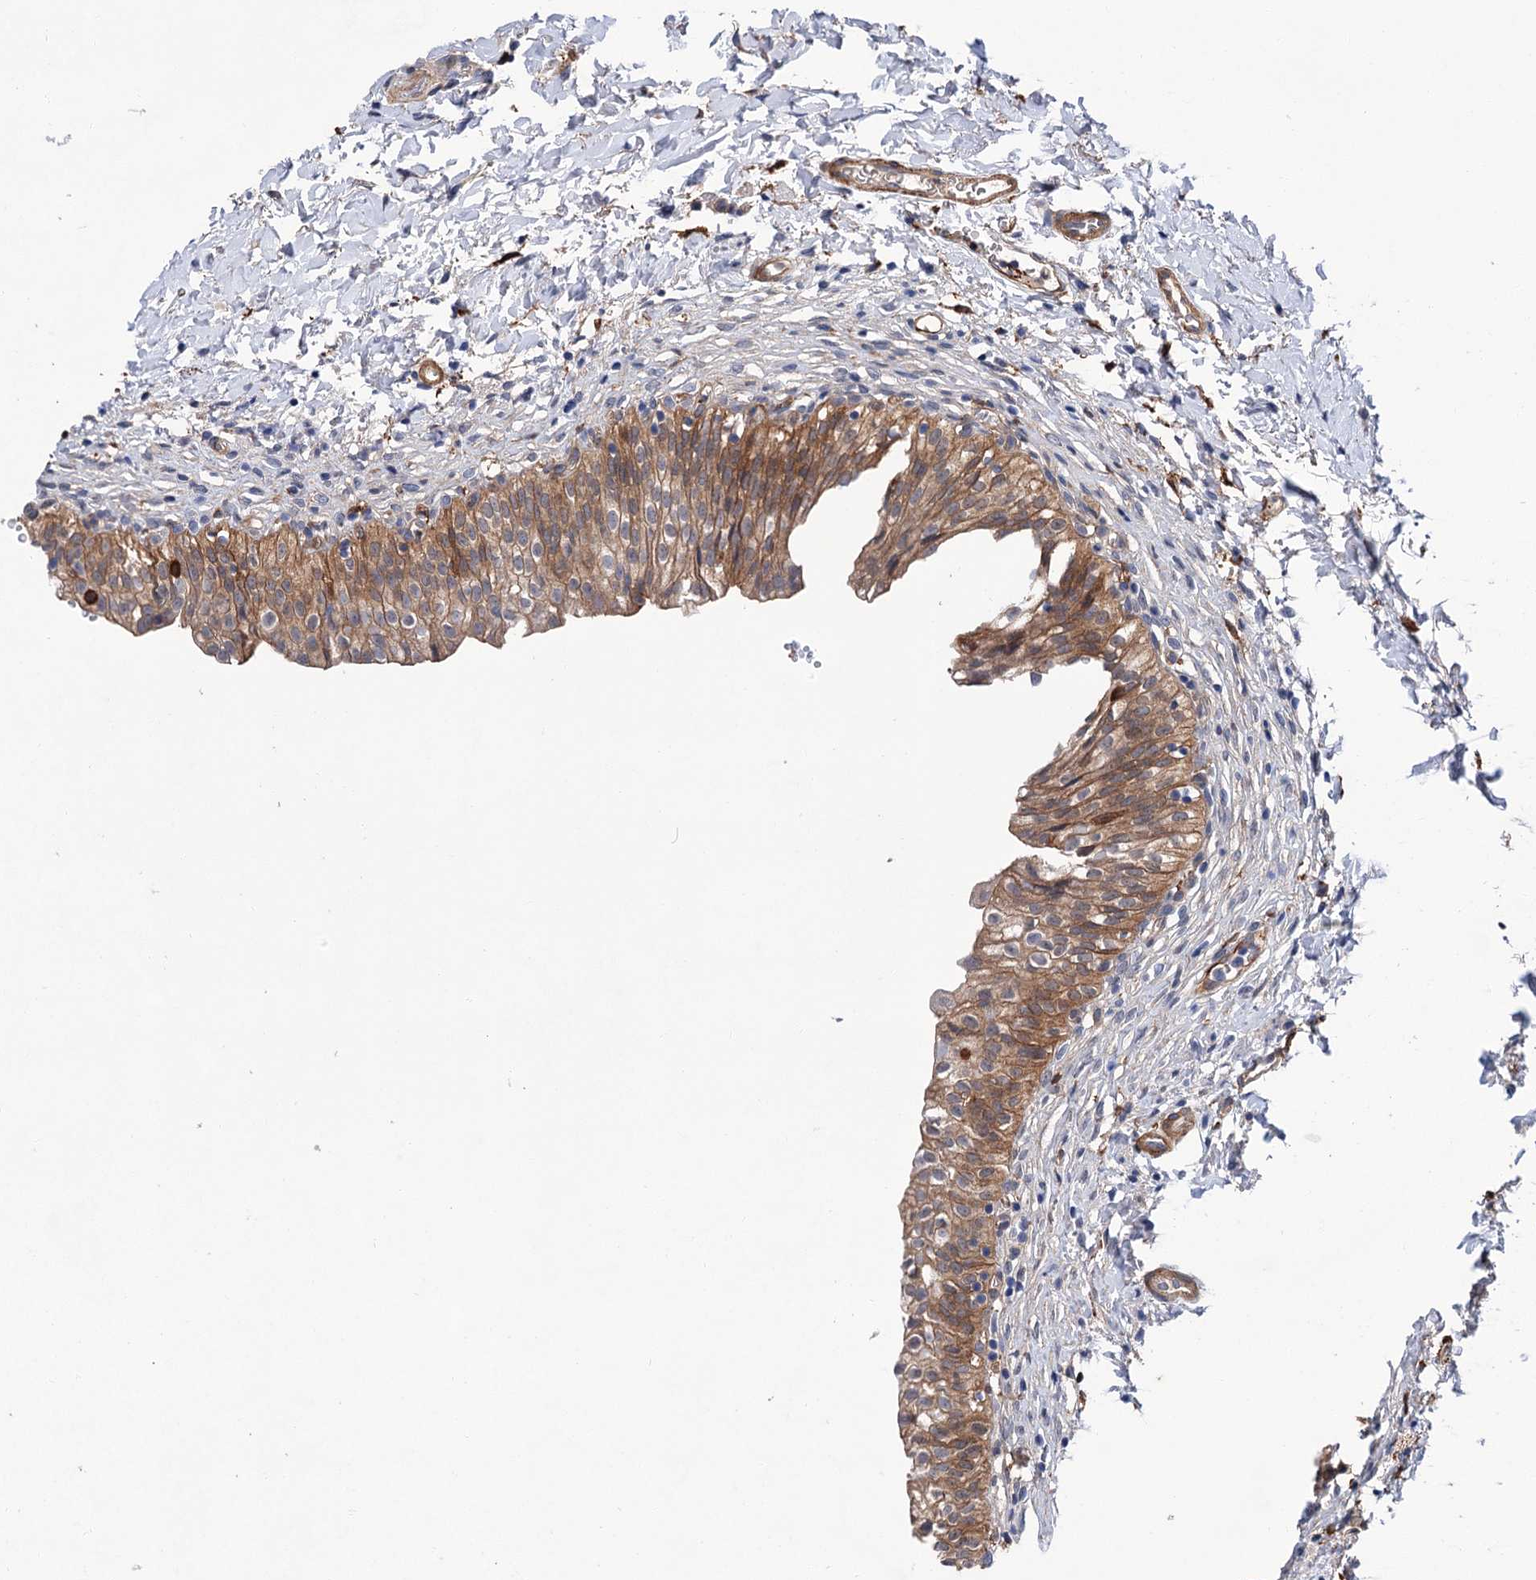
{"staining": {"intensity": "moderate", "quantity": ">75%", "location": "cytoplasmic/membranous"}, "tissue": "urinary bladder", "cell_type": "Urothelial cells", "image_type": "normal", "snomed": [{"axis": "morphology", "description": "Normal tissue, NOS"}, {"axis": "topography", "description": "Urinary bladder"}], "caption": "A photomicrograph of urinary bladder stained for a protein demonstrates moderate cytoplasmic/membranous brown staining in urothelial cells. Ihc stains the protein of interest in brown and the nuclei are stained blue.", "gene": "TMTC3", "patient": {"sex": "male", "age": 55}}